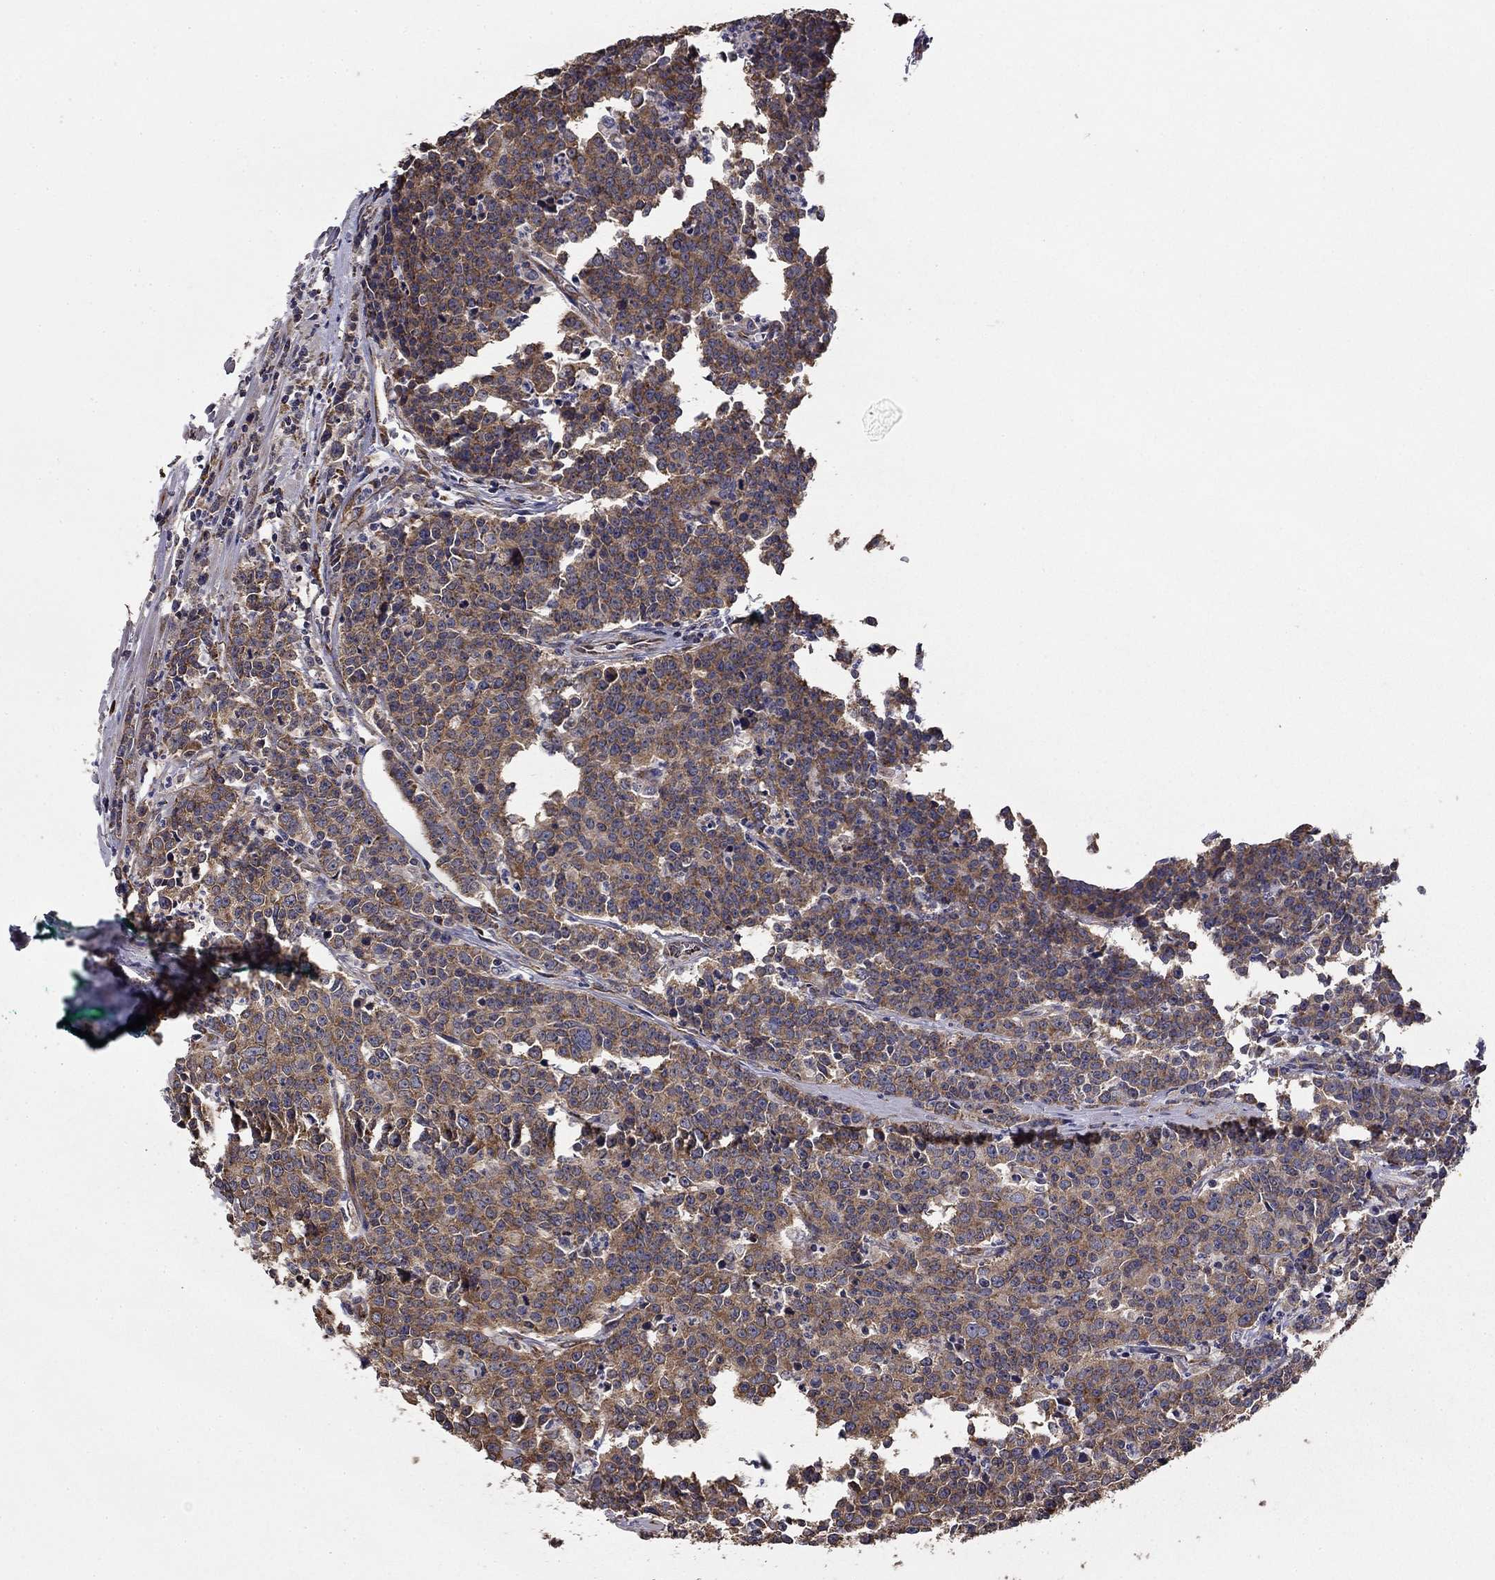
{"staining": {"intensity": "moderate", "quantity": "25%-75%", "location": "cytoplasmic/membranous"}, "tissue": "prostate cancer", "cell_type": "Tumor cells", "image_type": "cancer", "snomed": [{"axis": "morphology", "description": "Adenocarcinoma, NOS"}, {"axis": "topography", "description": "Prostate"}], "caption": "Prostate adenocarcinoma was stained to show a protein in brown. There is medium levels of moderate cytoplasmic/membranous staining in about 25%-75% of tumor cells. (Brightfield microscopy of DAB IHC at high magnification).", "gene": "NKIRAS1", "patient": {"sex": "male", "age": 67}}